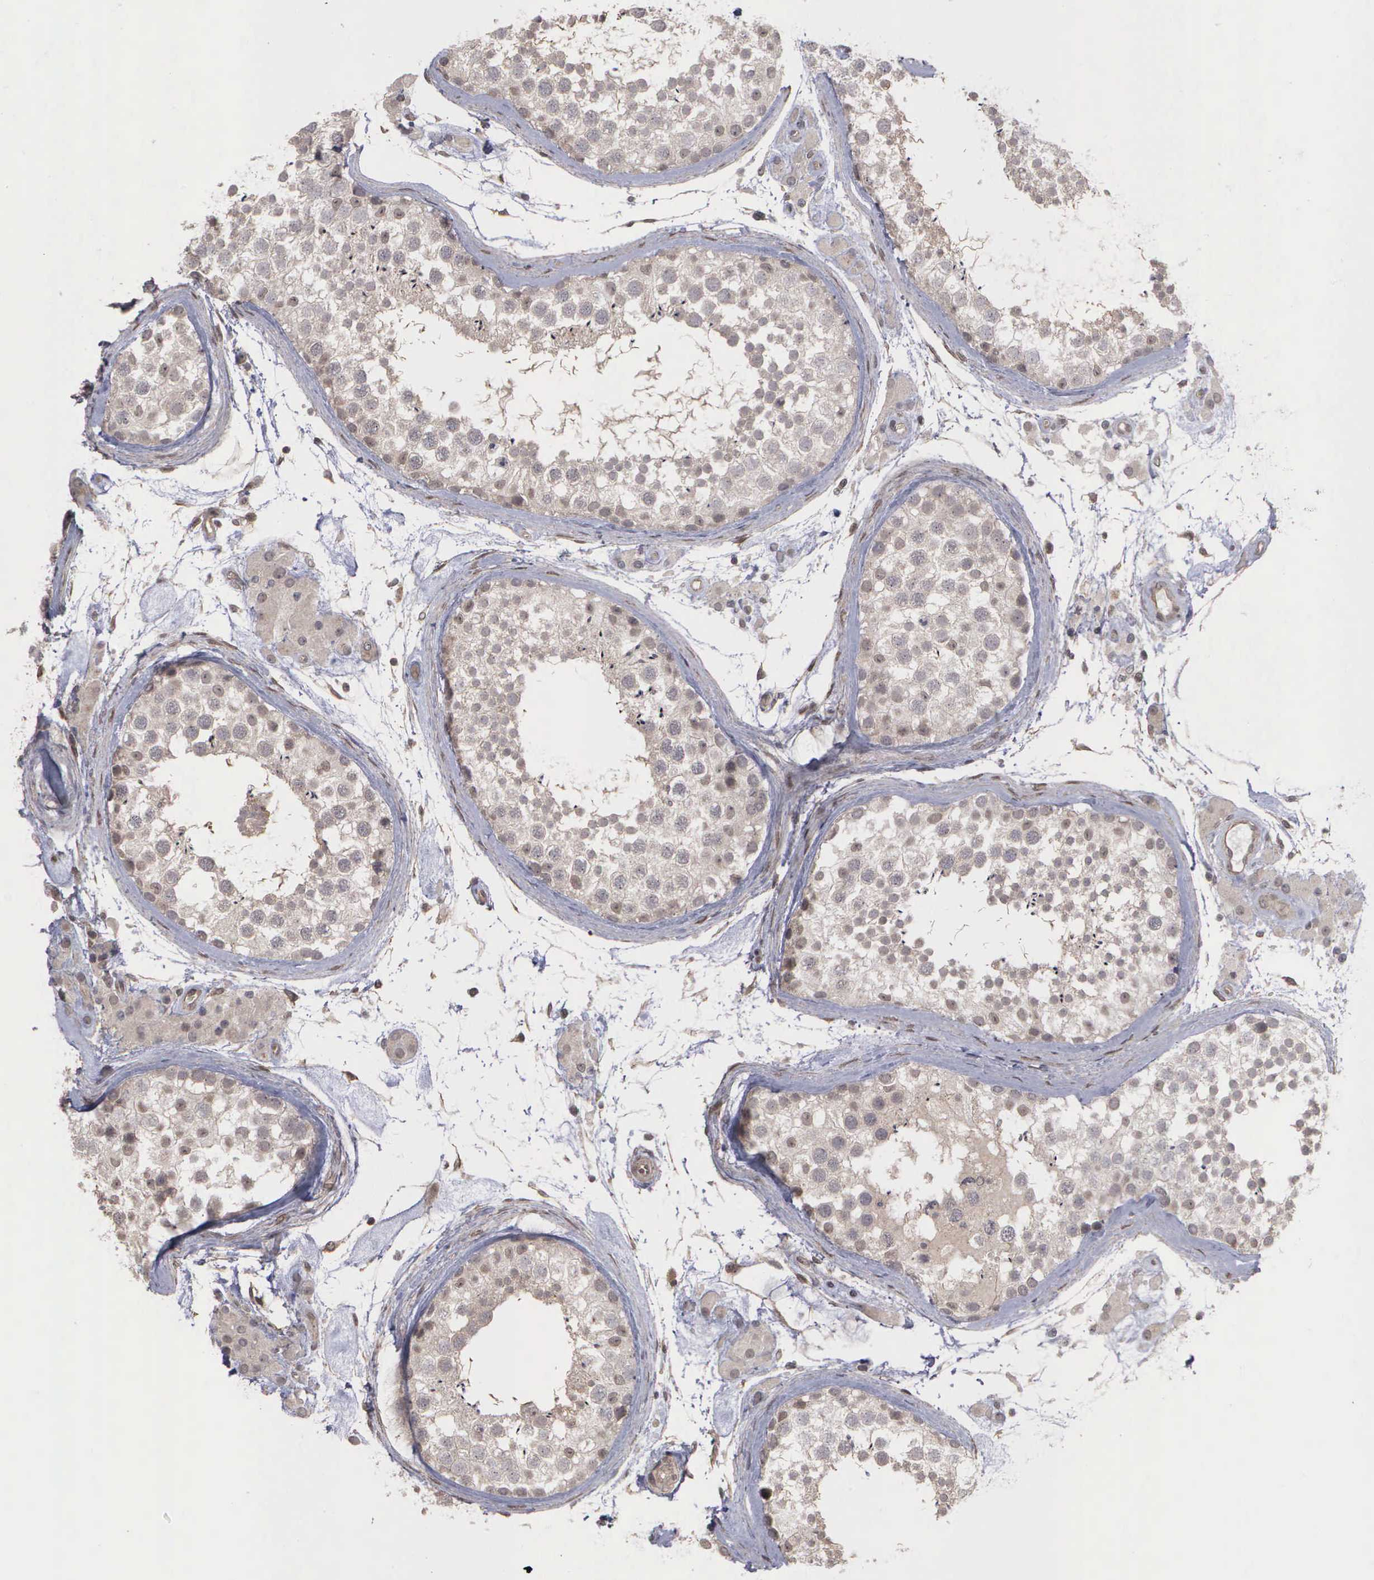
{"staining": {"intensity": "weak", "quantity": "<25%", "location": "nuclear"}, "tissue": "testis", "cell_type": "Cells in seminiferous ducts", "image_type": "normal", "snomed": [{"axis": "morphology", "description": "Normal tissue, NOS"}, {"axis": "topography", "description": "Testis"}], "caption": "The image demonstrates no staining of cells in seminiferous ducts in normal testis.", "gene": "MMP9", "patient": {"sex": "male", "age": 46}}